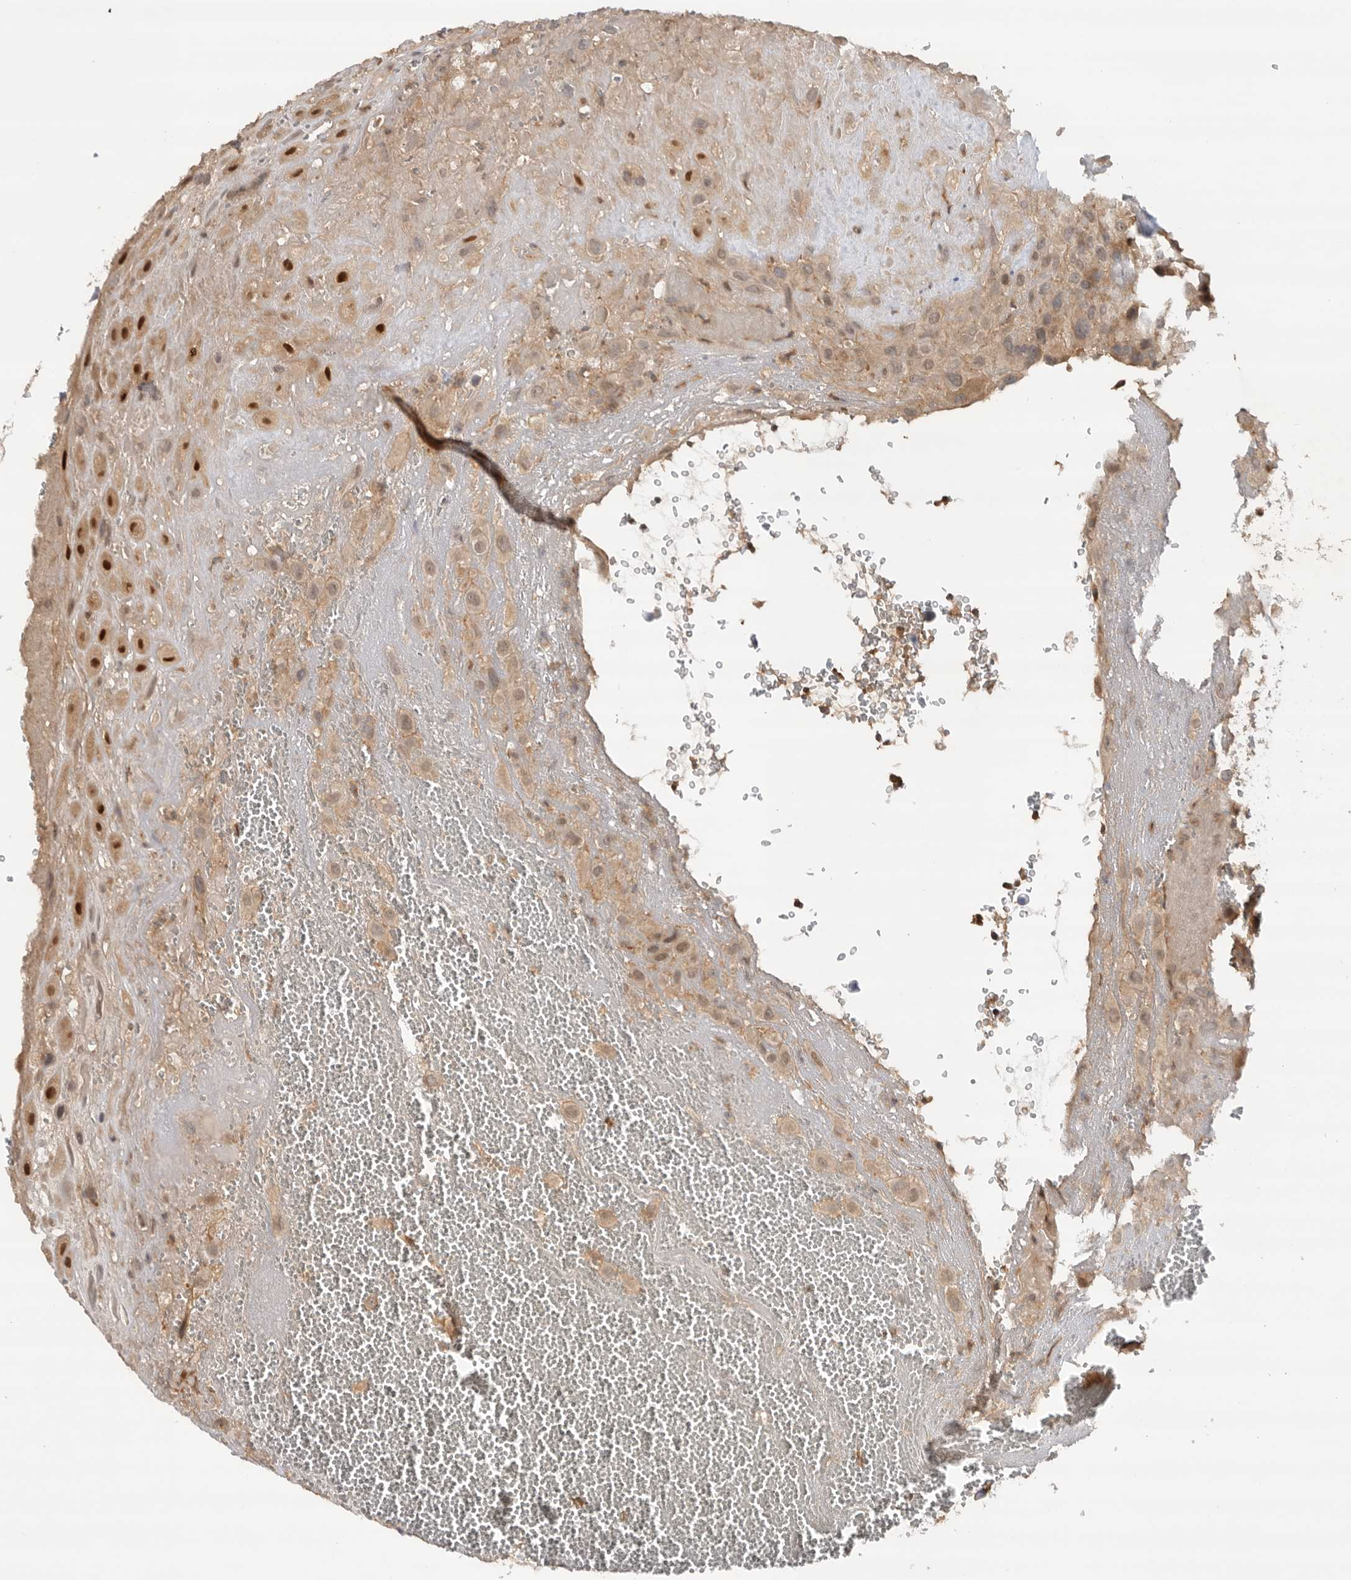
{"staining": {"intensity": "strong", "quantity": "<25%", "location": "nuclear"}, "tissue": "placenta", "cell_type": "Decidual cells", "image_type": "normal", "snomed": [{"axis": "morphology", "description": "Normal tissue, NOS"}, {"axis": "topography", "description": "Placenta"}], "caption": "This micrograph exhibits immunohistochemistry staining of unremarkable human placenta, with medium strong nuclear expression in approximately <25% of decidual cells.", "gene": "DCAF8", "patient": {"sex": "female", "age": 35}}